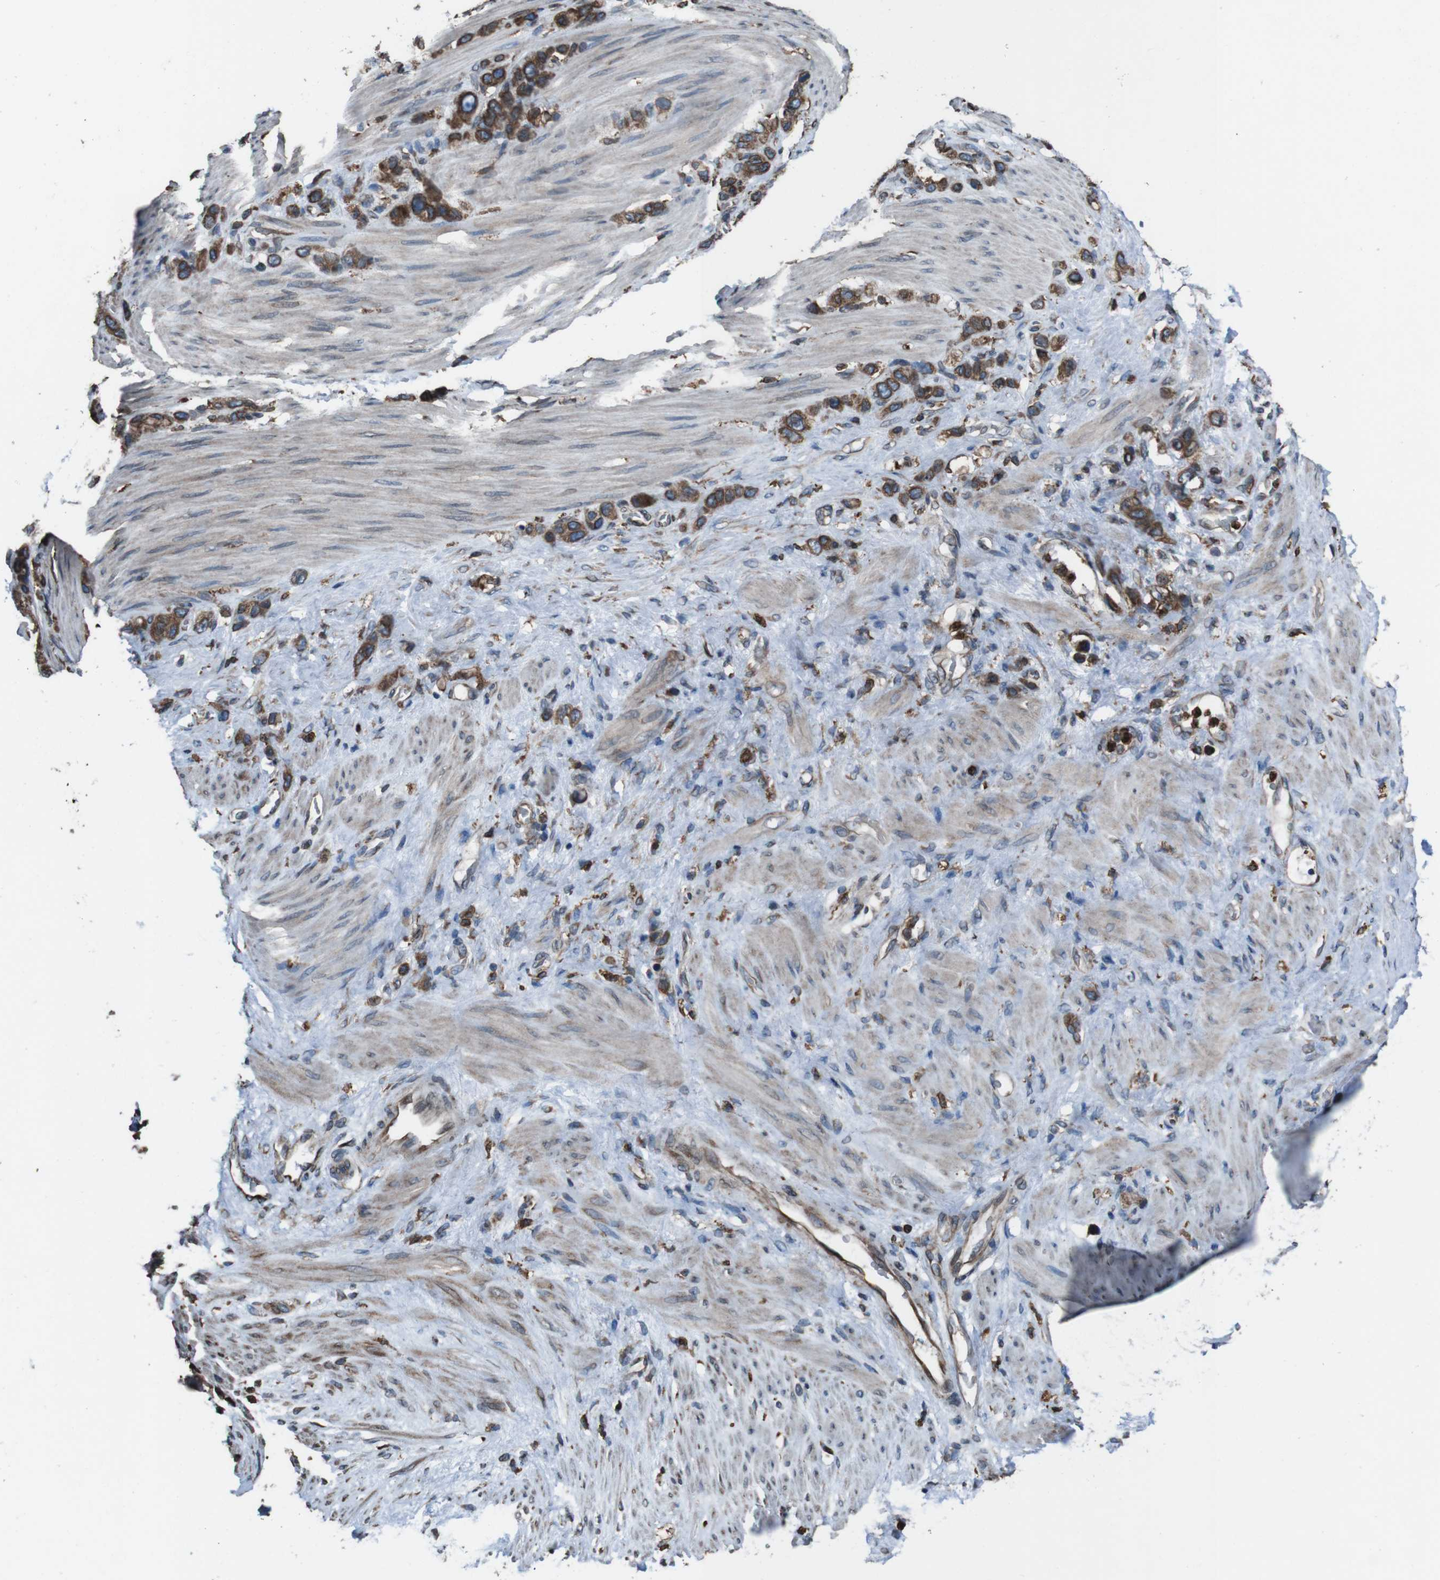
{"staining": {"intensity": "strong", "quantity": "25%-75%", "location": "cytoplasmic/membranous"}, "tissue": "stomach cancer", "cell_type": "Tumor cells", "image_type": "cancer", "snomed": [{"axis": "morphology", "description": "Adenocarcinoma, NOS"}, {"axis": "morphology", "description": "Adenocarcinoma, High grade"}, {"axis": "topography", "description": "Stomach, upper"}, {"axis": "topography", "description": "Stomach, lower"}], "caption": "Stomach cancer tissue shows strong cytoplasmic/membranous positivity in about 25%-75% of tumor cells The protein is shown in brown color, while the nuclei are stained blue.", "gene": "APMAP", "patient": {"sex": "female", "age": 65}}